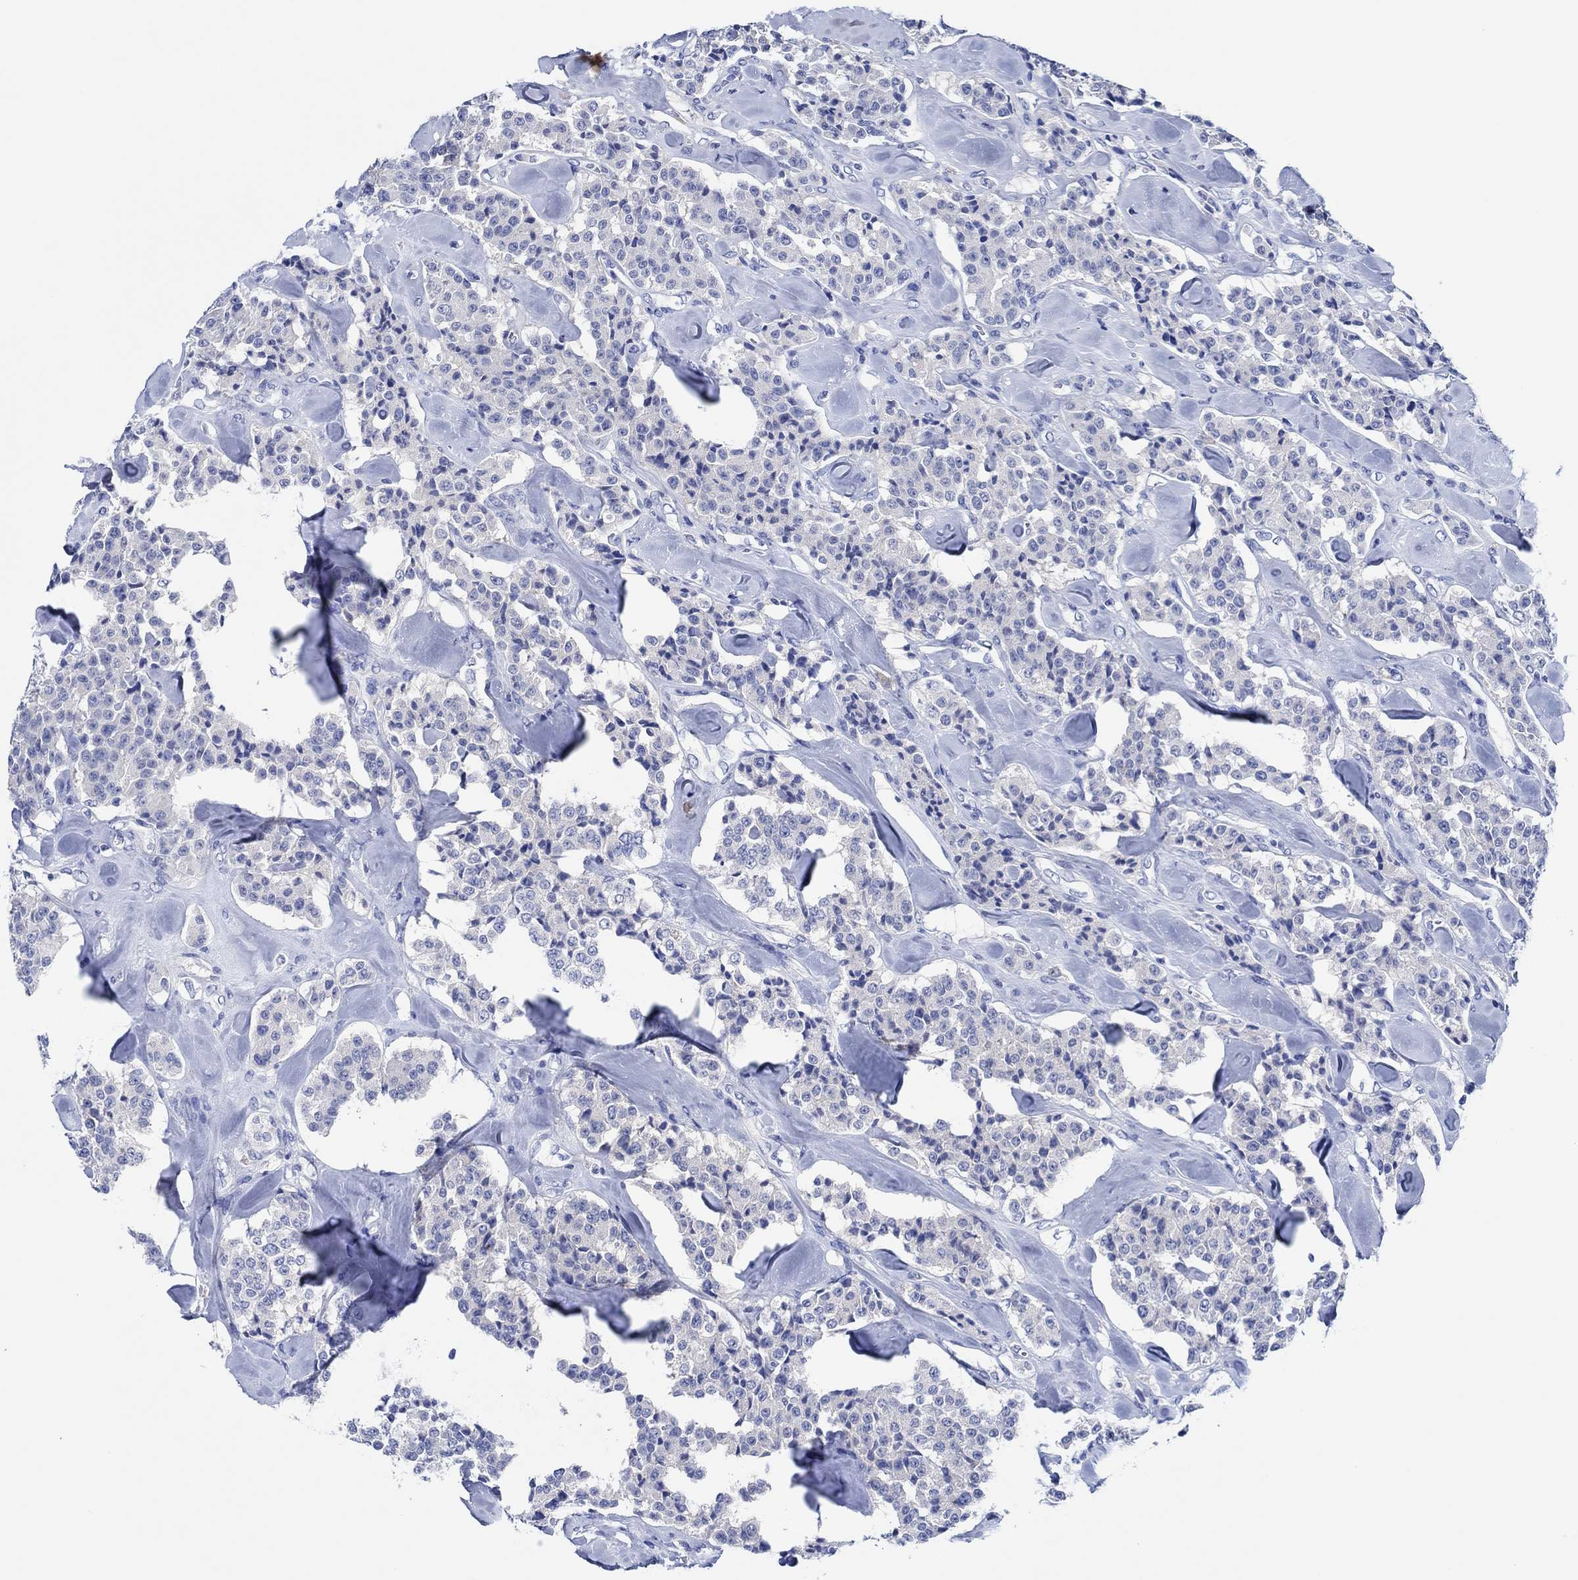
{"staining": {"intensity": "negative", "quantity": "none", "location": "none"}, "tissue": "carcinoid", "cell_type": "Tumor cells", "image_type": "cancer", "snomed": [{"axis": "morphology", "description": "Carcinoid, malignant, NOS"}, {"axis": "topography", "description": "Pancreas"}], "caption": "There is no significant positivity in tumor cells of carcinoid.", "gene": "CPNE6", "patient": {"sex": "male", "age": 41}}